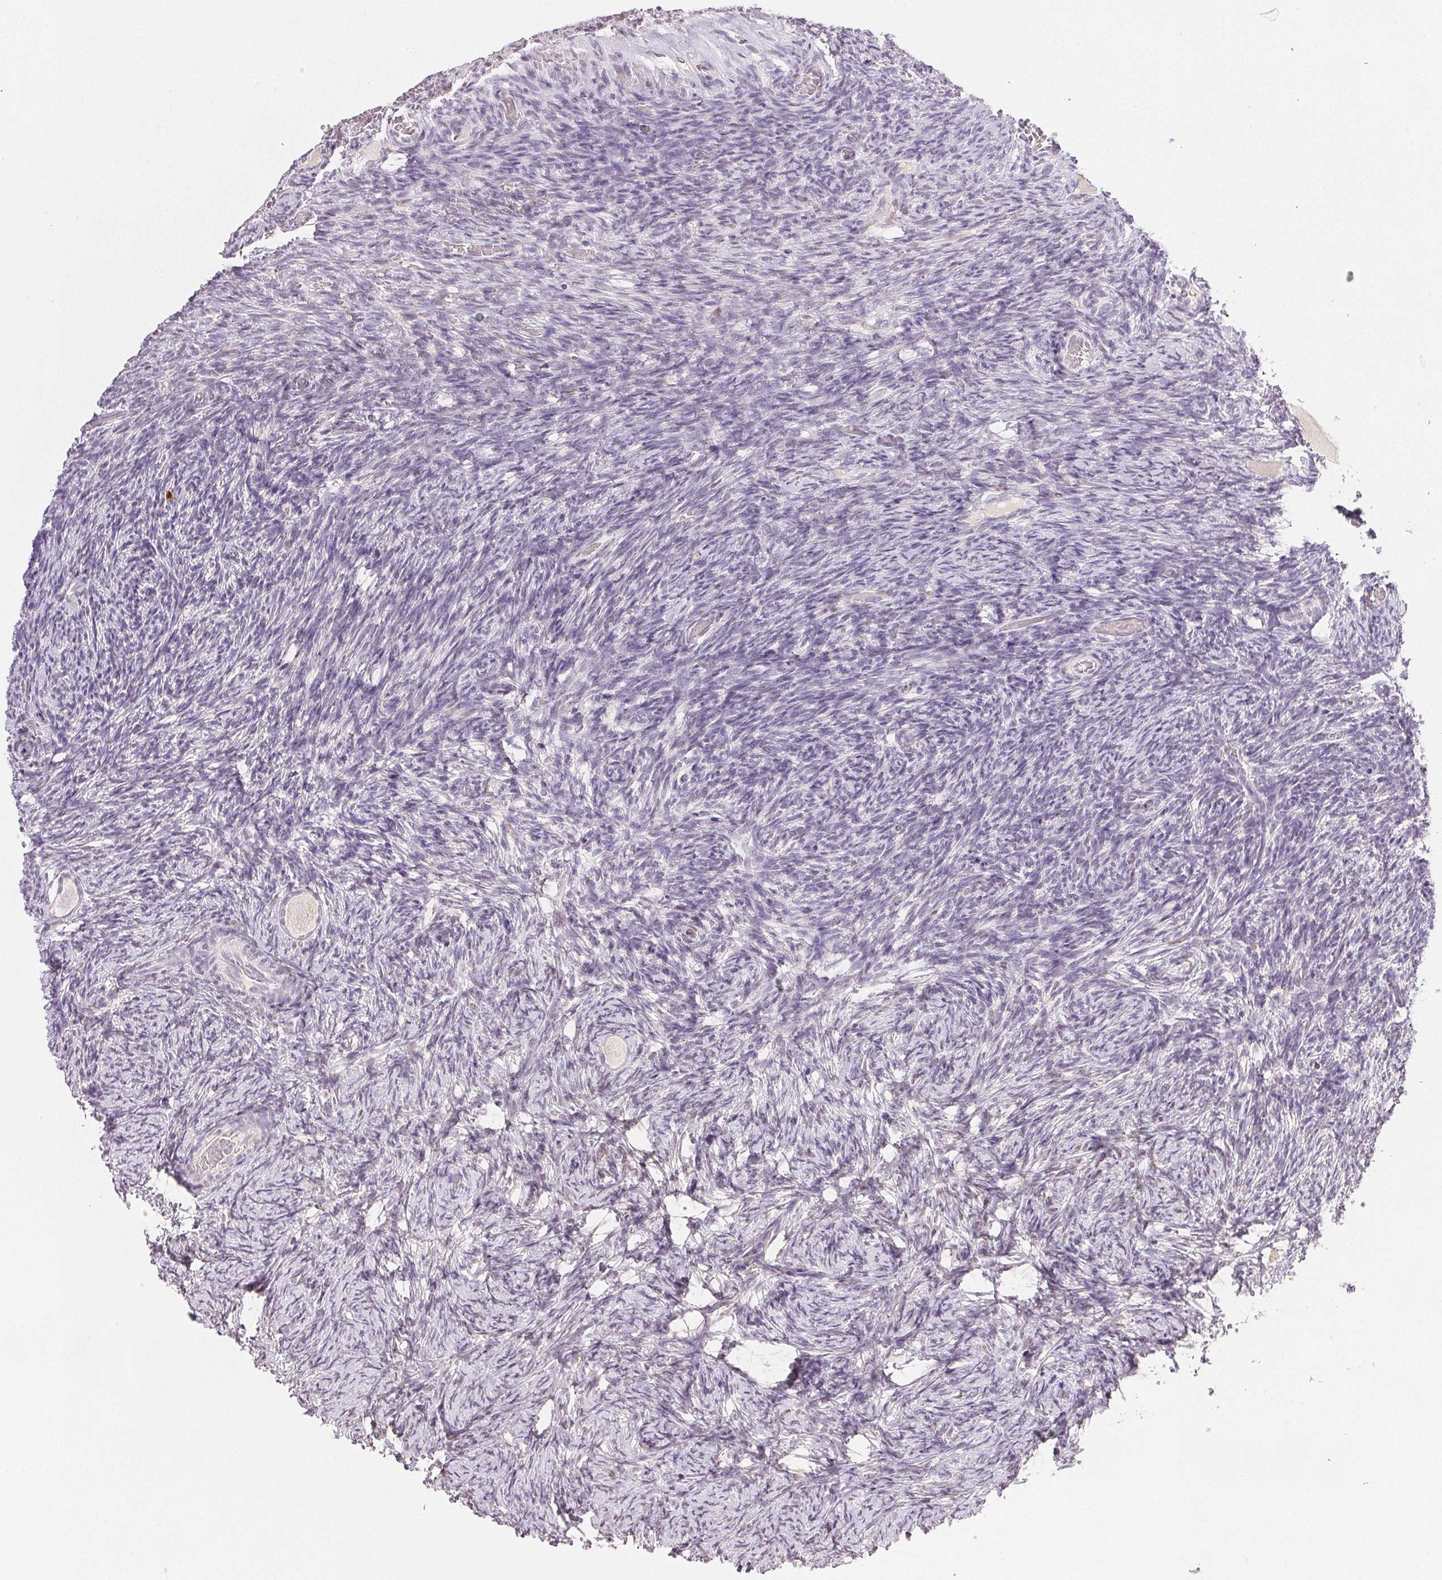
{"staining": {"intensity": "negative", "quantity": "none", "location": "none"}, "tissue": "ovary", "cell_type": "Follicle cells", "image_type": "normal", "snomed": [{"axis": "morphology", "description": "Normal tissue, NOS"}, {"axis": "topography", "description": "Ovary"}], "caption": "Follicle cells show no significant protein expression in unremarkable ovary. (Stains: DAB (3,3'-diaminobenzidine) immunohistochemistry (IHC) with hematoxylin counter stain, Microscopy: brightfield microscopy at high magnification).", "gene": "RUNX2", "patient": {"sex": "female", "age": 34}}